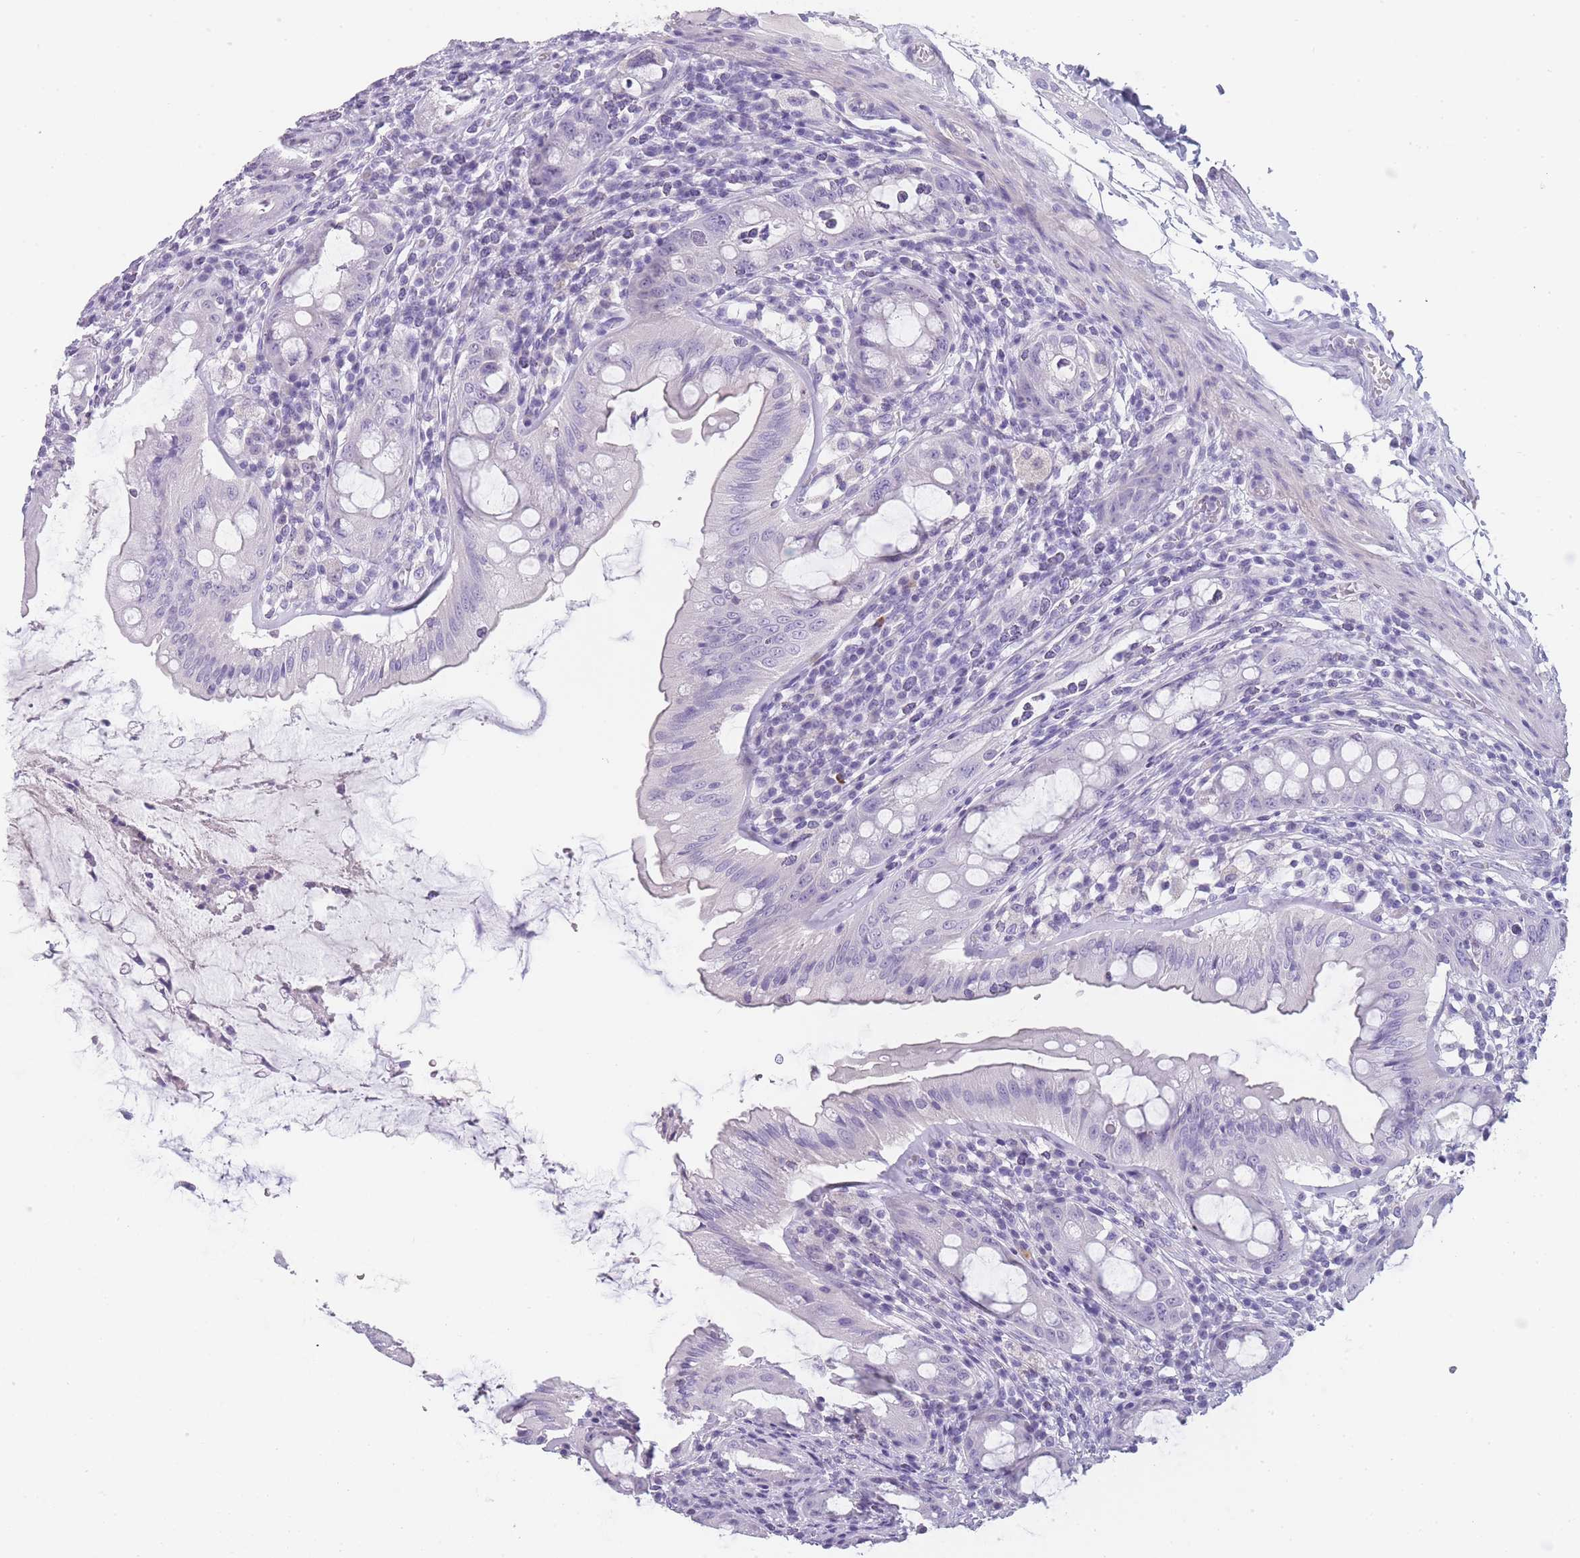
{"staining": {"intensity": "negative", "quantity": "none", "location": "none"}, "tissue": "rectum", "cell_type": "Glandular cells", "image_type": "normal", "snomed": [{"axis": "morphology", "description": "Normal tissue, NOS"}, {"axis": "topography", "description": "Rectum"}], "caption": "Unremarkable rectum was stained to show a protein in brown. There is no significant staining in glandular cells. The staining was performed using DAB to visualize the protein expression in brown, while the nuclei were stained in blue with hematoxylin (Magnification: 20x).", "gene": "TCP11X1", "patient": {"sex": "female", "age": 57}}